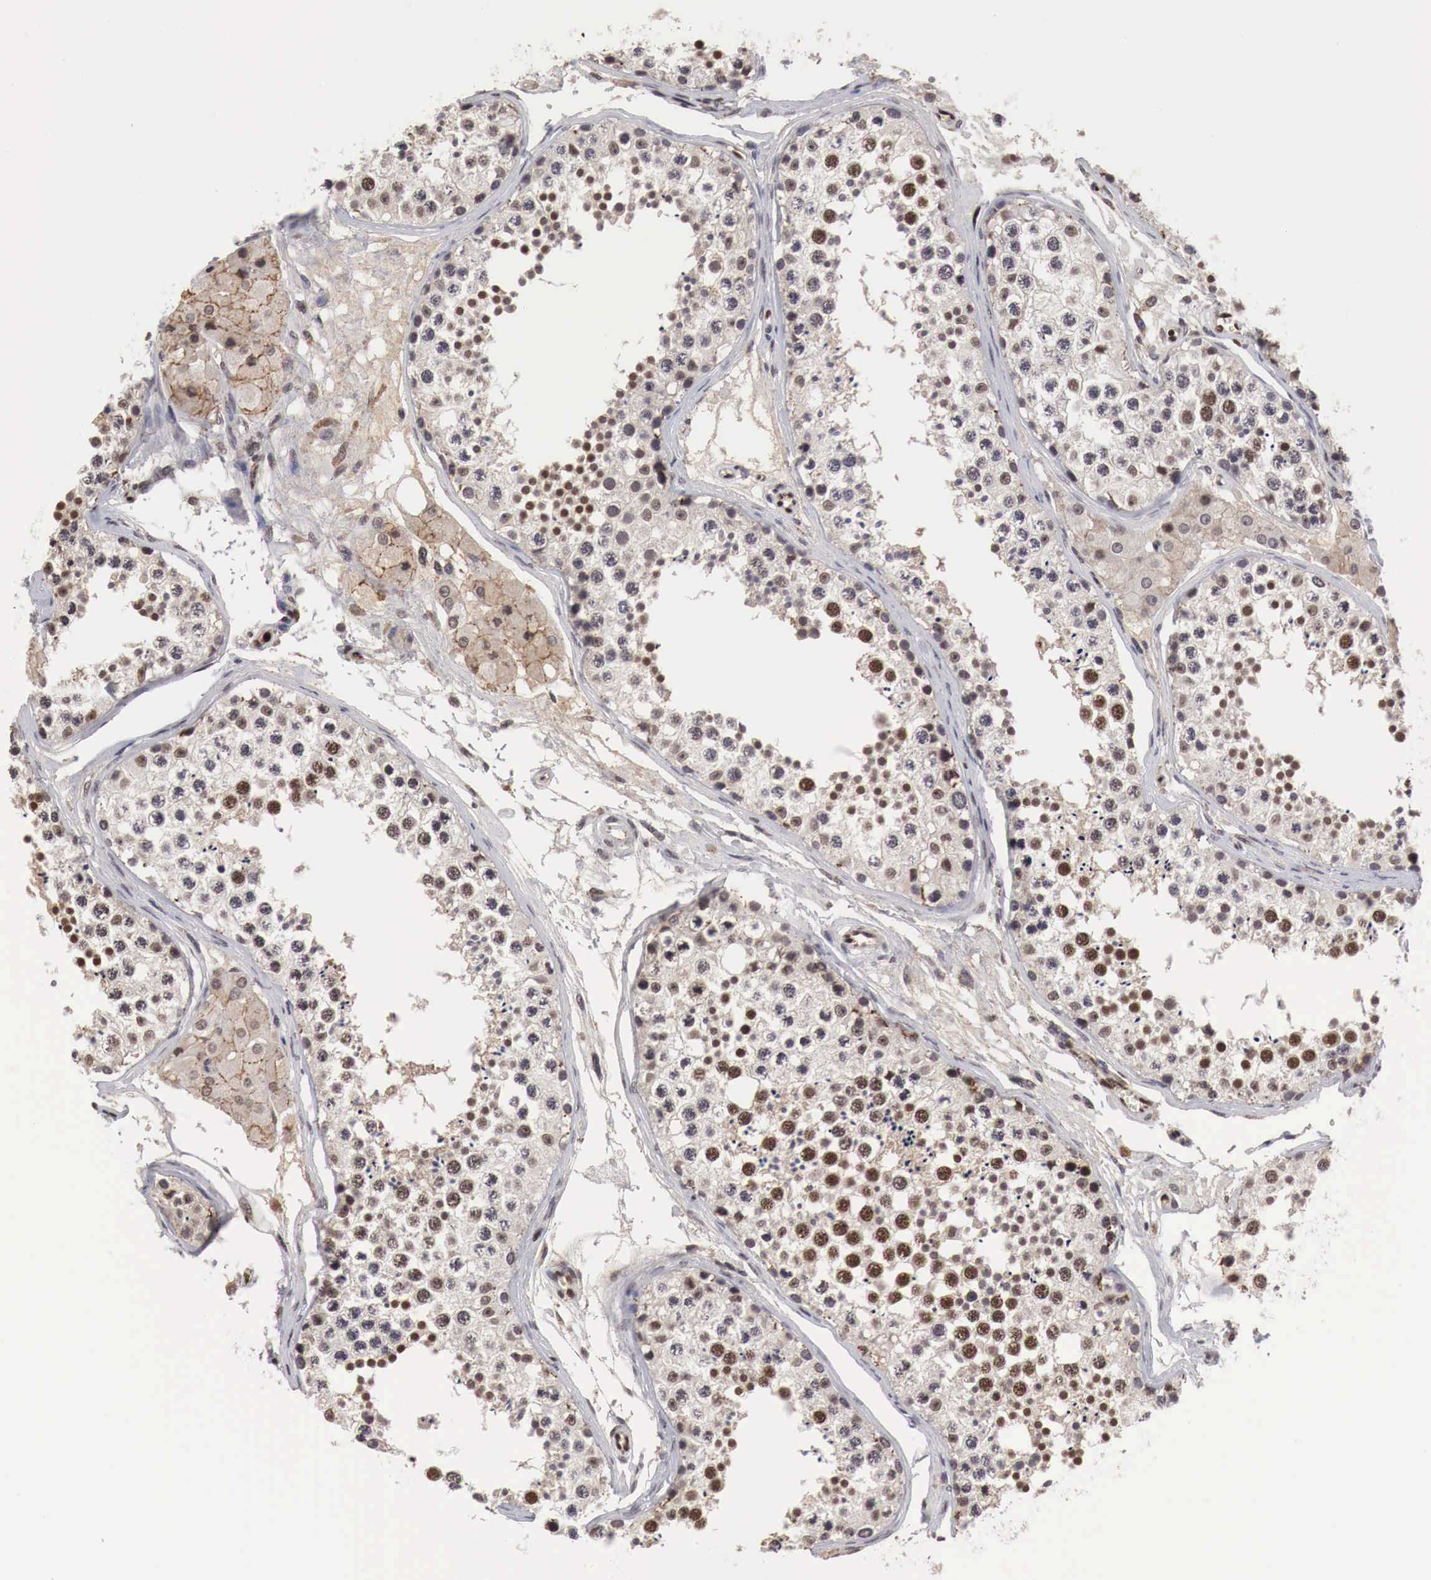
{"staining": {"intensity": "moderate", "quantity": "25%-75%", "location": "nuclear"}, "tissue": "testis", "cell_type": "Cells in seminiferous ducts", "image_type": "normal", "snomed": [{"axis": "morphology", "description": "Normal tissue, NOS"}, {"axis": "topography", "description": "Testis"}], "caption": "Human testis stained with a brown dye demonstrates moderate nuclear positive positivity in approximately 25%-75% of cells in seminiferous ducts.", "gene": "DACH2", "patient": {"sex": "male", "age": 57}}